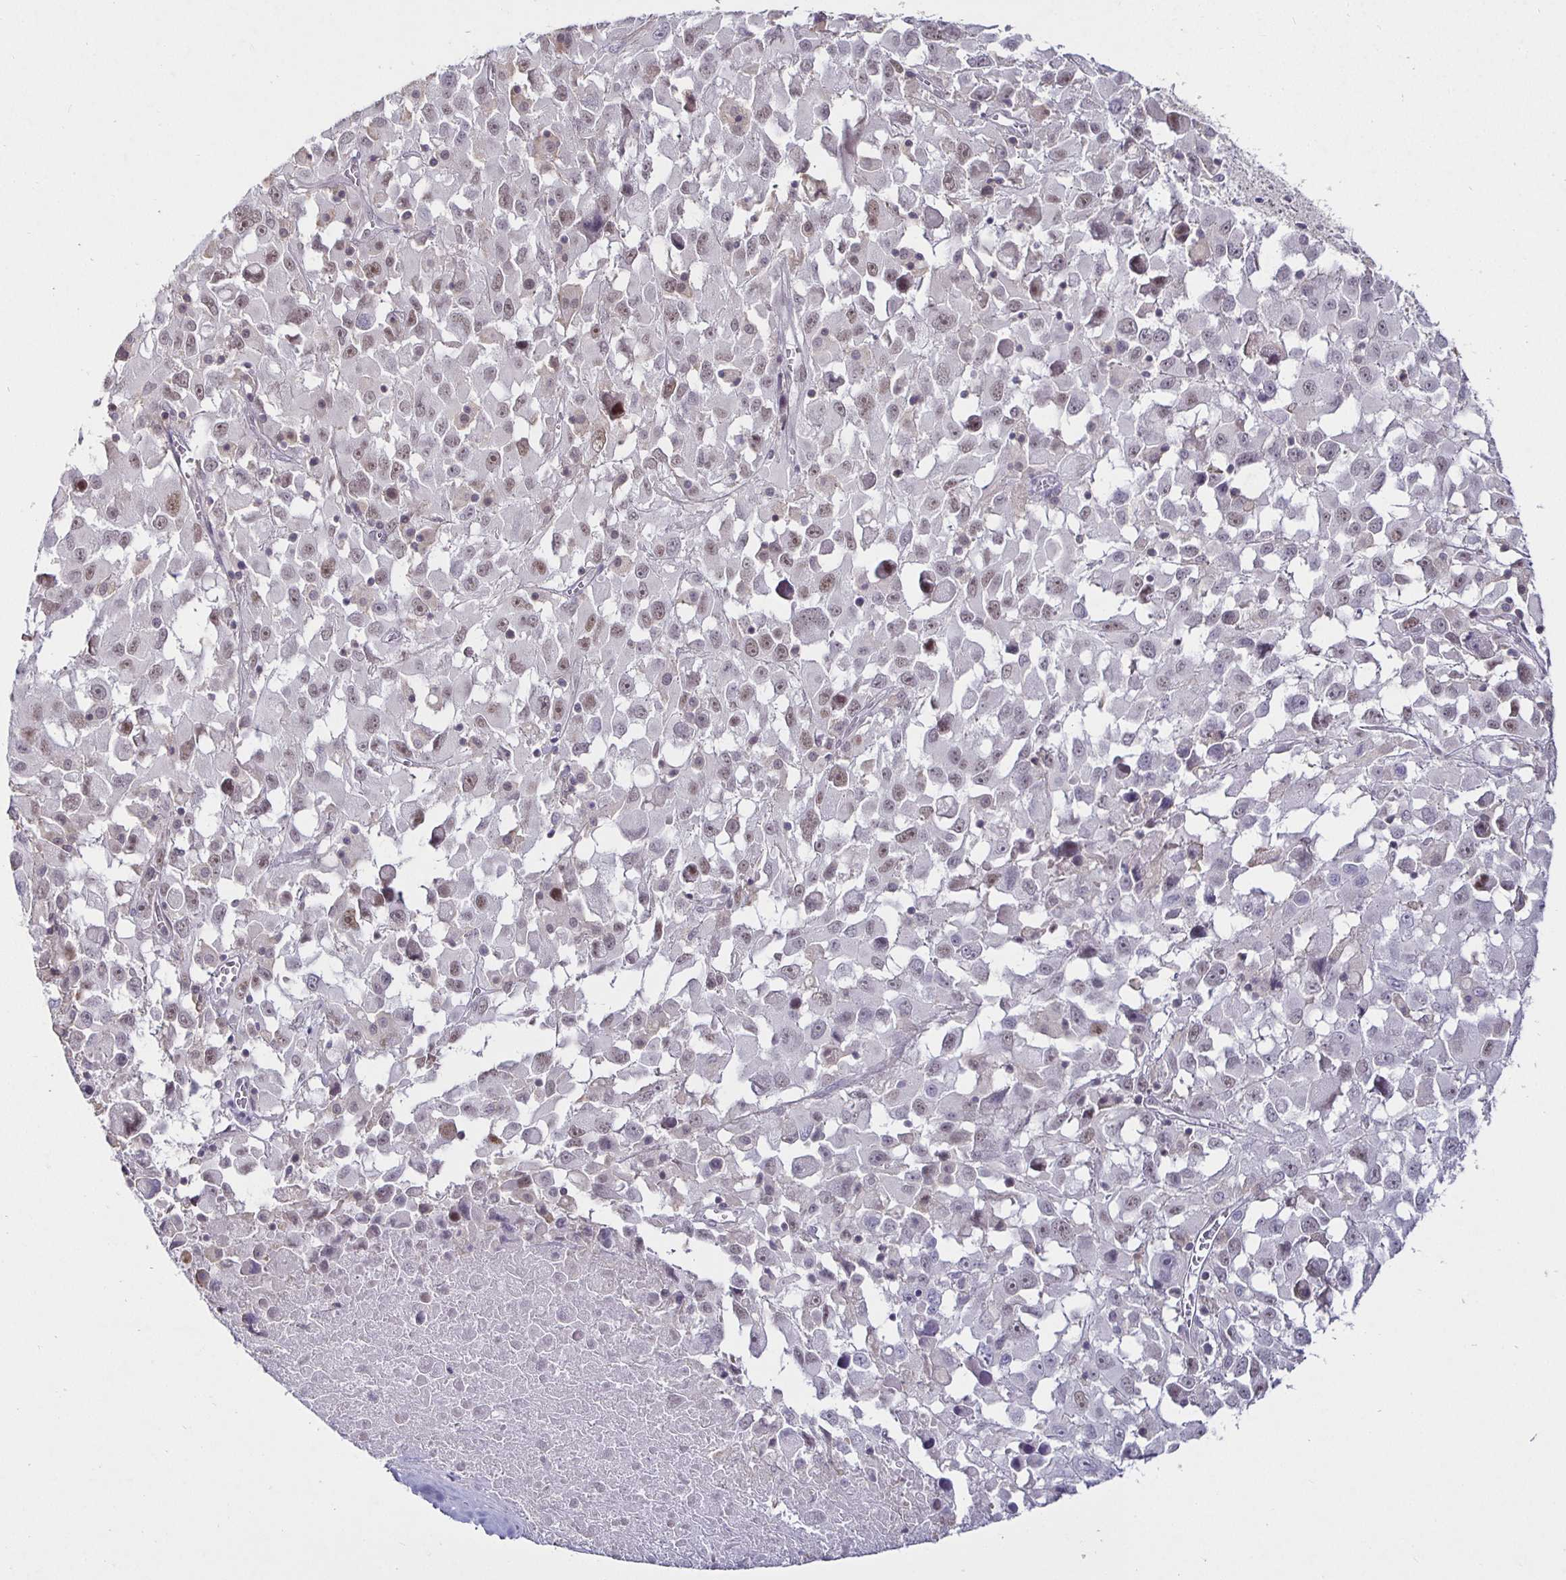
{"staining": {"intensity": "weak", "quantity": "25%-75%", "location": "nuclear"}, "tissue": "melanoma", "cell_type": "Tumor cells", "image_type": "cancer", "snomed": [{"axis": "morphology", "description": "Malignant melanoma, Metastatic site"}, {"axis": "topography", "description": "Soft tissue"}], "caption": "Human malignant melanoma (metastatic site) stained with a protein marker shows weak staining in tumor cells.", "gene": "MLH1", "patient": {"sex": "male", "age": 50}}